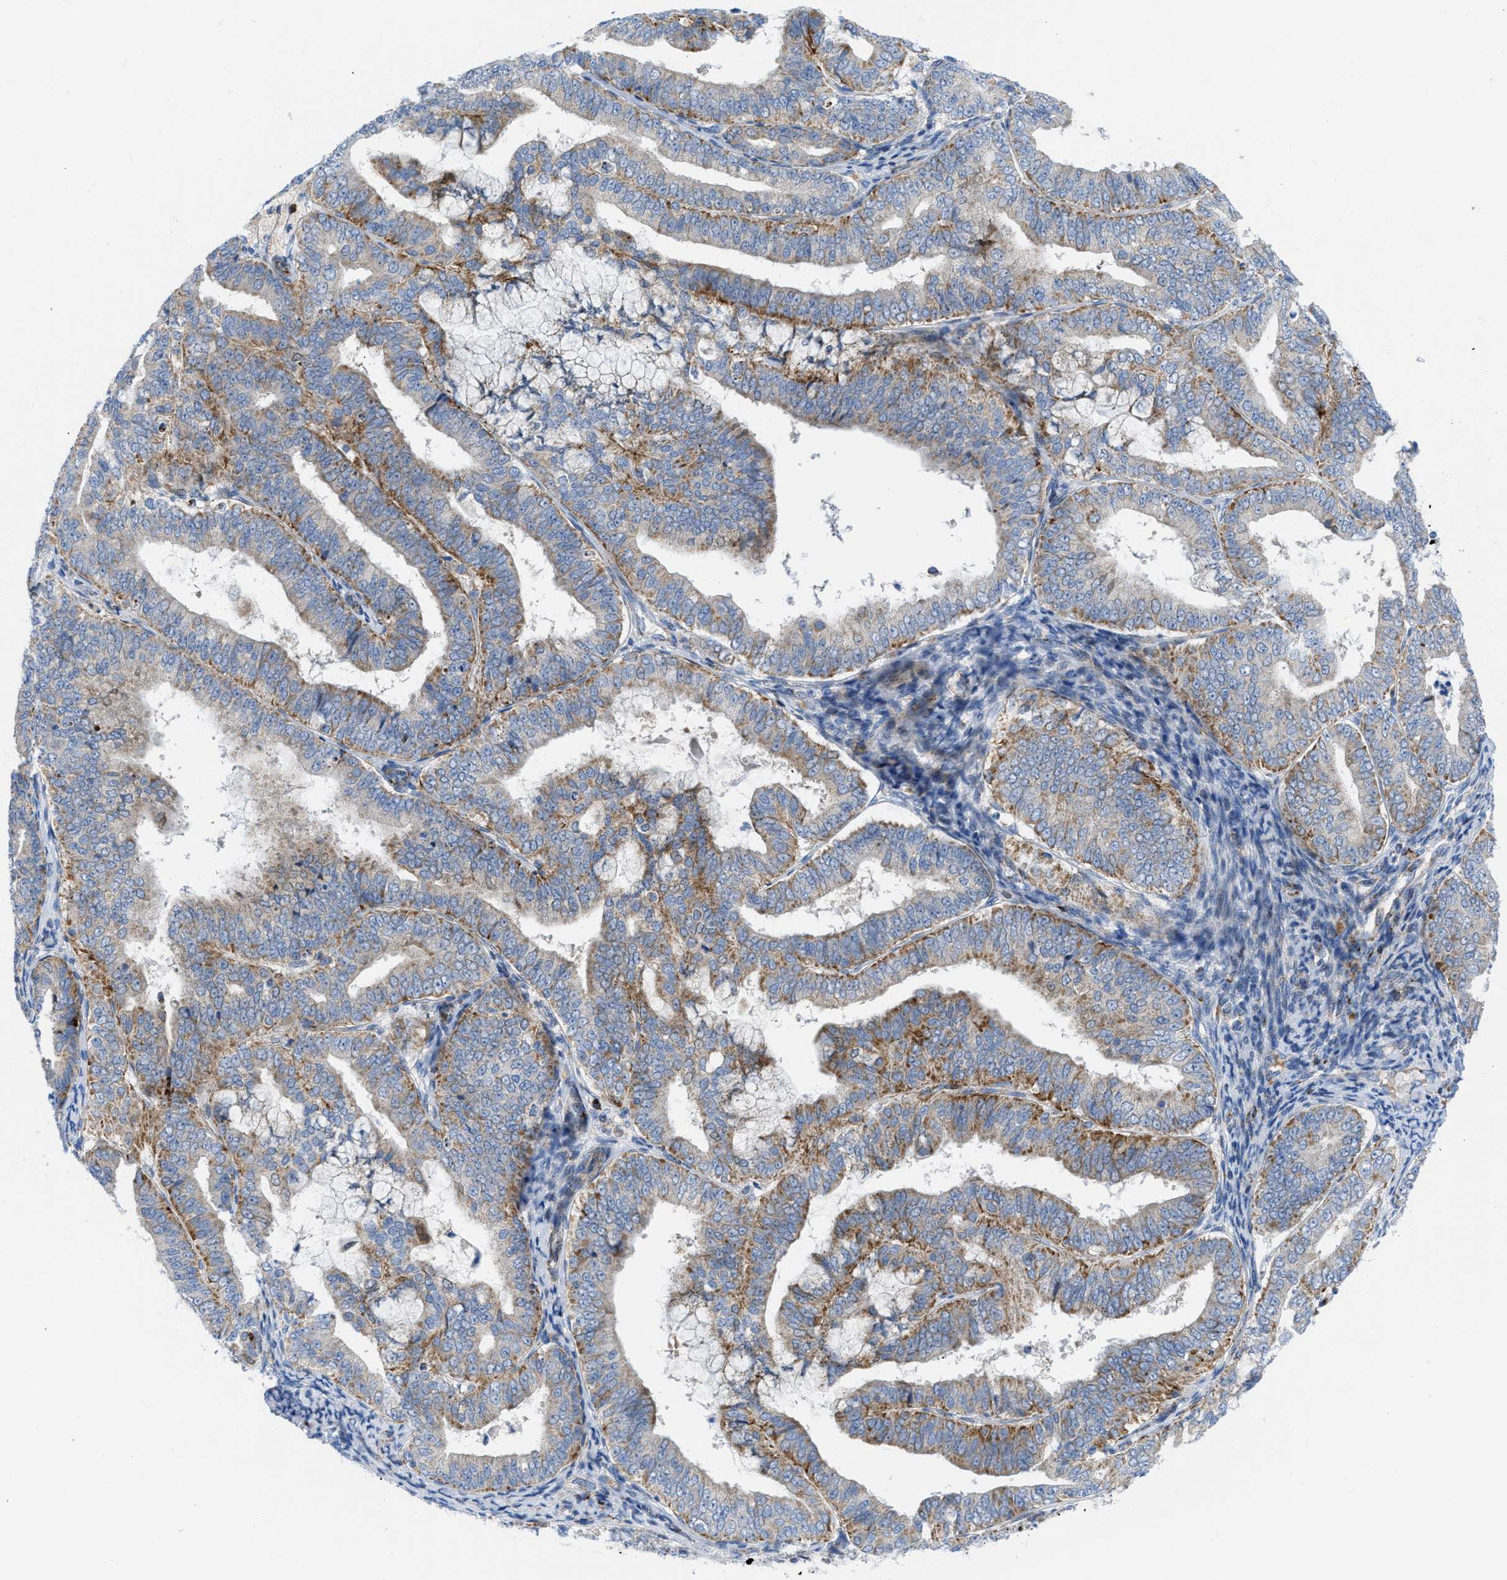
{"staining": {"intensity": "moderate", "quantity": "25%-75%", "location": "cytoplasmic/membranous"}, "tissue": "endometrial cancer", "cell_type": "Tumor cells", "image_type": "cancer", "snomed": [{"axis": "morphology", "description": "Adenocarcinoma, NOS"}, {"axis": "topography", "description": "Endometrium"}], "caption": "Immunohistochemical staining of endometrial cancer (adenocarcinoma) shows medium levels of moderate cytoplasmic/membranous expression in approximately 25%-75% of tumor cells.", "gene": "RBBP9", "patient": {"sex": "female", "age": 63}}